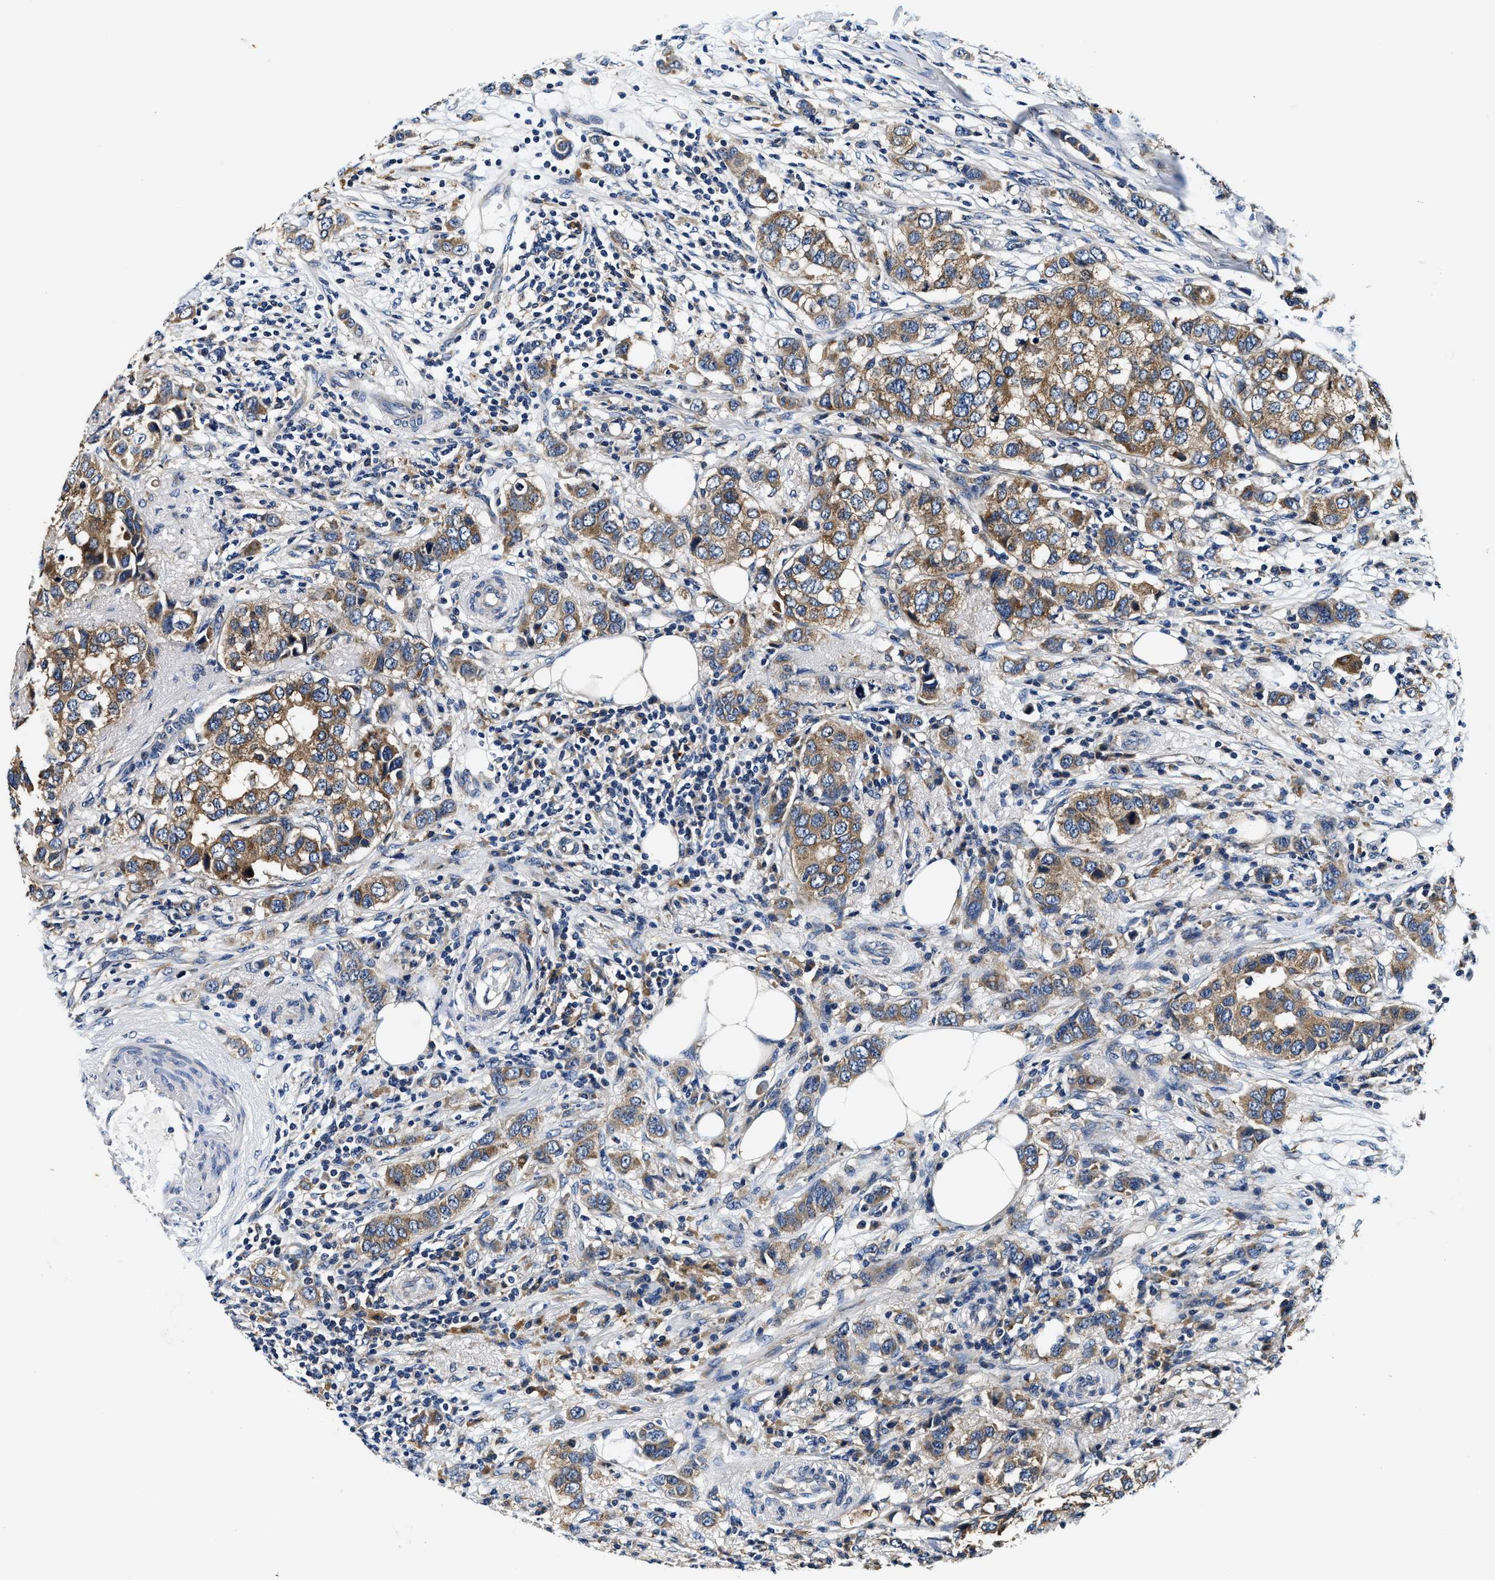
{"staining": {"intensity": "moderate", "quantity": ">75%", "location": "cytoplasmic/membranous"}, "tissue": "breast cancer", "cell_type": "Tumor cells", "image_type": "cancer", "snomed": [{"axis": "morphology", "description": "Duct carcinoma"}, {"axis": "topography", "description": "Breast"}], "caption": "Immunohistochemical staining of breast invasive ductal carcinoma reveals medium levels of moderate cytoplasmic/membranous positivity in approximately >75% of tumor cells.", "gene": "PI4KB", "patient": {"sex": "female", "age": 50}}